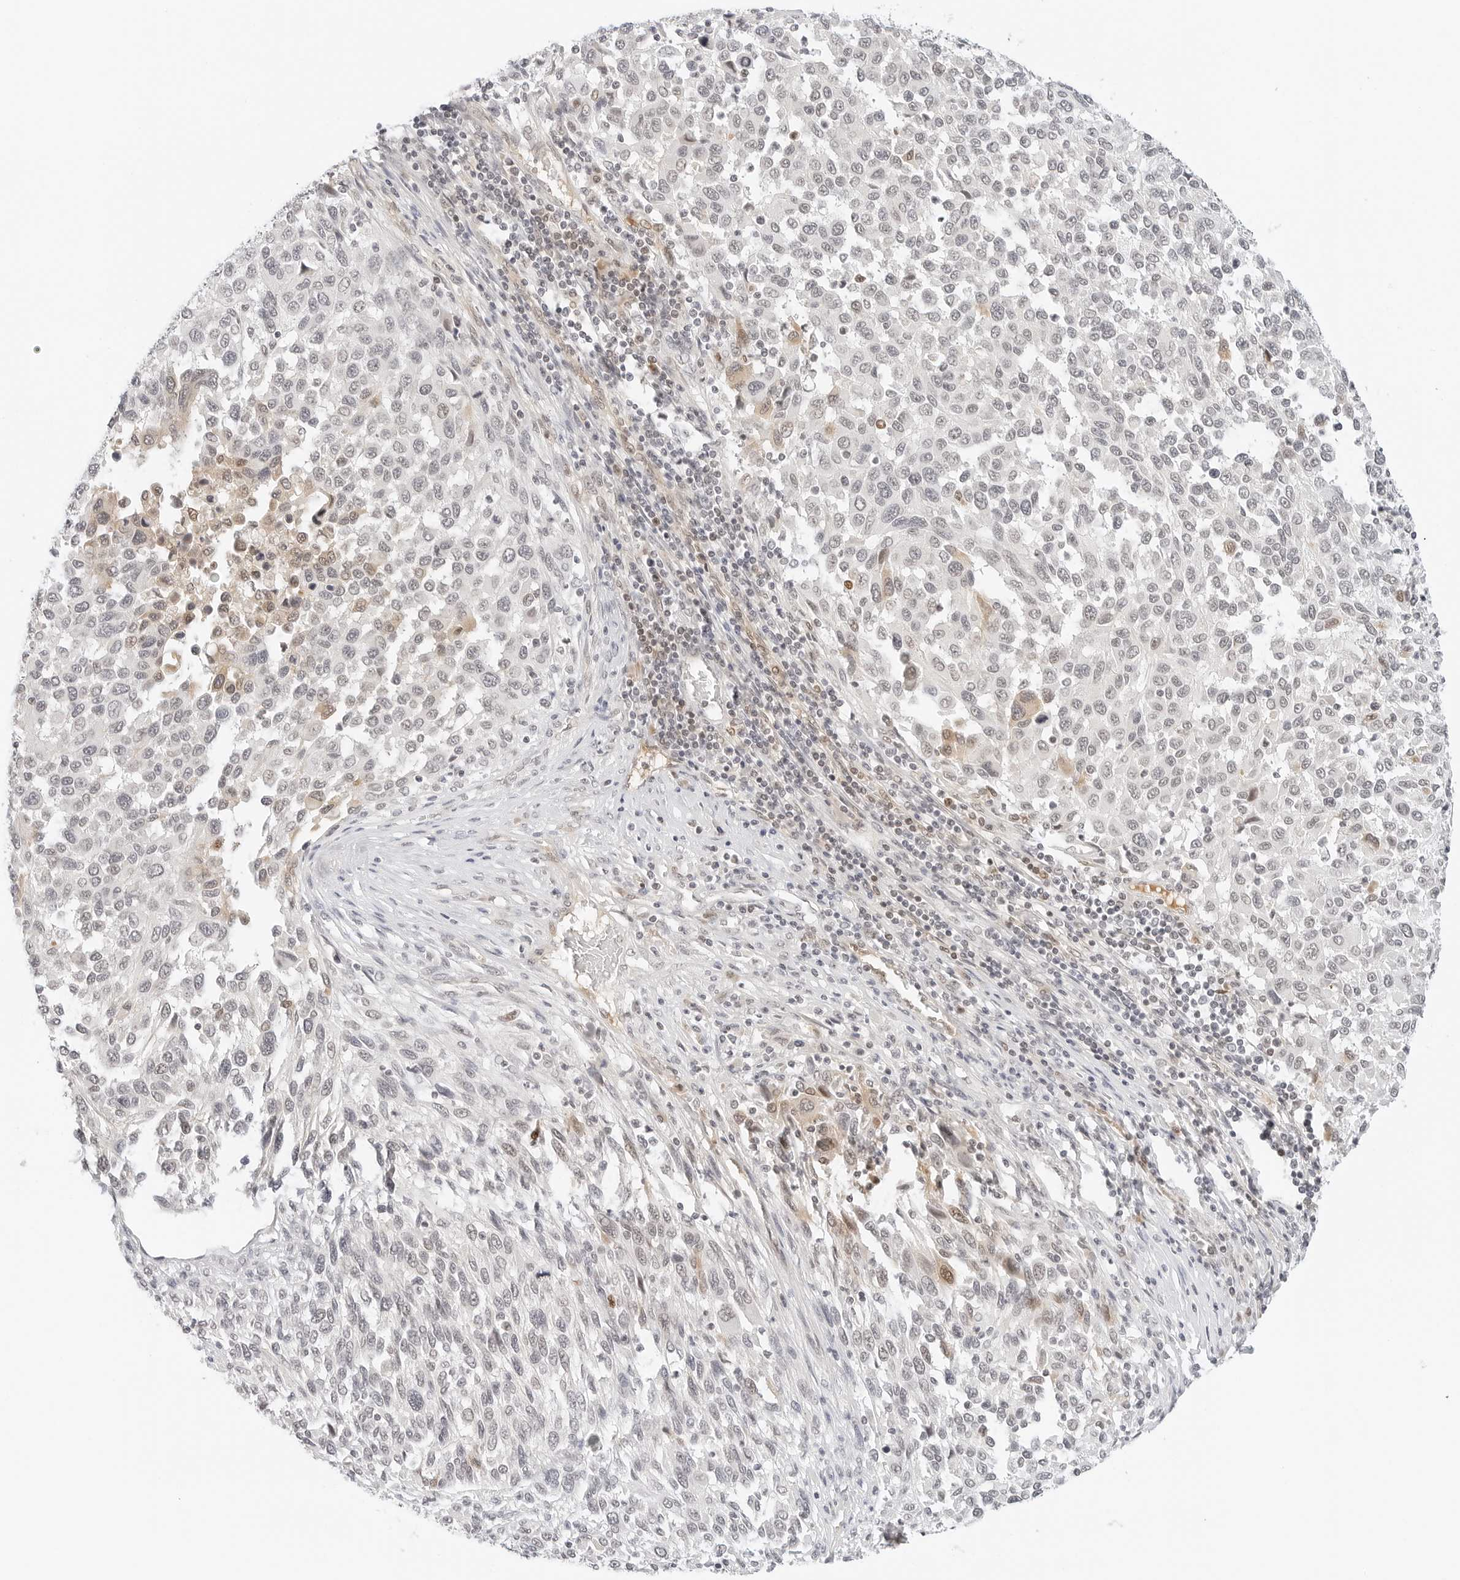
{"staining": {"intensity": "weak", "quantity": "<25%", "location": "nuclear"}, "tissue": "melanoma", "cell_type": "Tumor cells", "image_type": "cancer", "snomed": [{"axis": "morphology", "description": "Malignant melanoma, Metastatic site"}, {"axis": "topography", "description": "Lymph node"}], "caption": "Immunohistochemical staining of malignant melanoma (metastatic site) reveals no significant expression in tumor cells. Brightfield microscopy of immunohistochemistry (IHC) stained with DAB (3,3'-diaminobenzidine) (brown) and hematoxylin (blue), captured at high magnification.", "gene": "NEO1", "patient": {"sex": "male", "age": 61}}